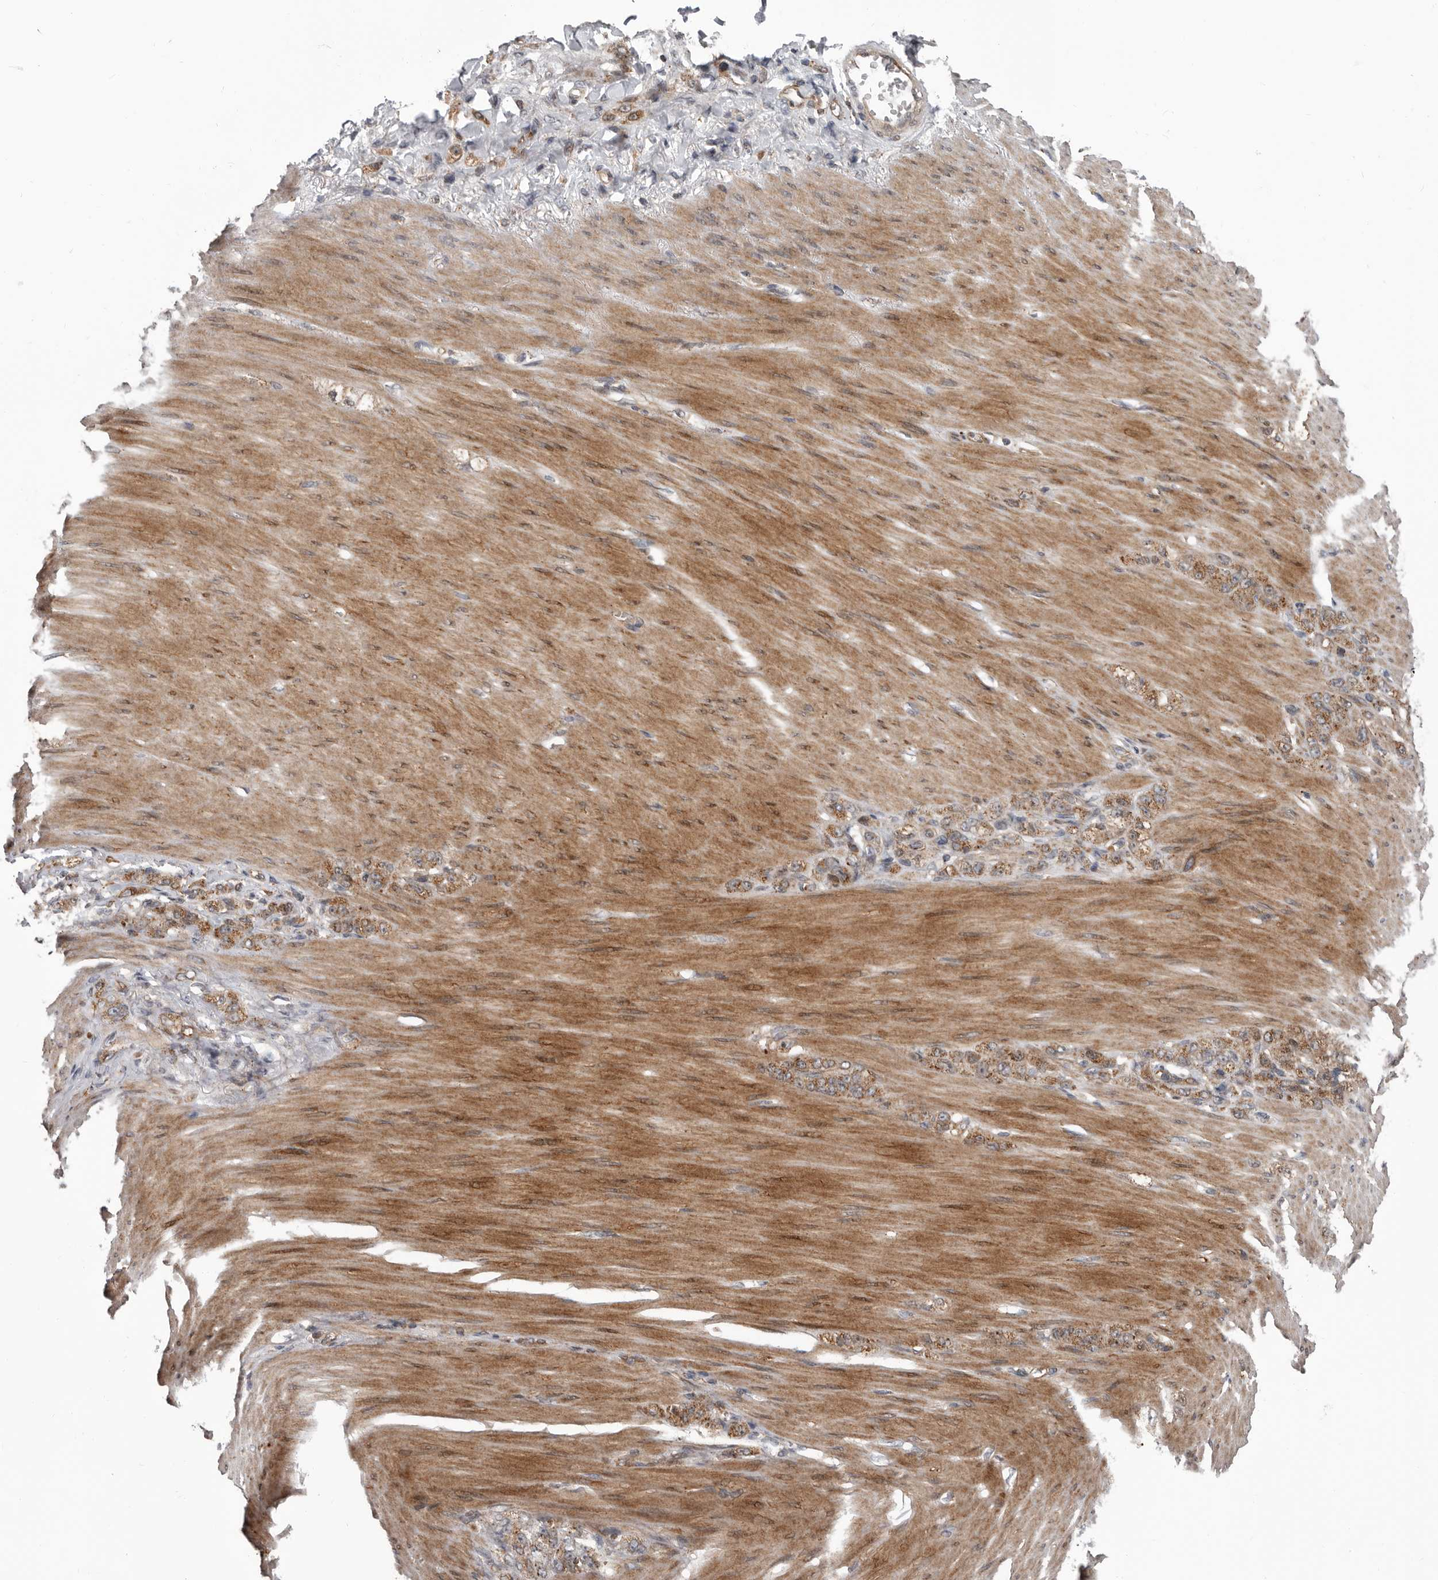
{"staining": {"intensity": "moderate", "quantity": ">75%", "location": "cytoplasmic/membranous"}, "tissue": "stomach cancer", "cell_type": "Tumor cells", "image_type": "cancer", "snomed": [{"axis": "morphology", "description": "Normal tissue, NOS"}, {"axis": "morphology", "description": "Adenocarcinoma, NOS"}, {"axis": "topography", "description": "Stomach"}], "caption": "High-power microscopy captured an immunohistochemistry (IHC) image of adenocarcinoma (stomach), revealing moderate cytoplasmic/membranous expression in approximately >75% of tumor cells. Using DAB (3,3'-diaminobenzidine) (brown) and hematoxylin (blue) stains, captured at high magnification using brightfield microscopy.", "gene": "FGFR4", "patient": {"sex": "male", "age": 82}}